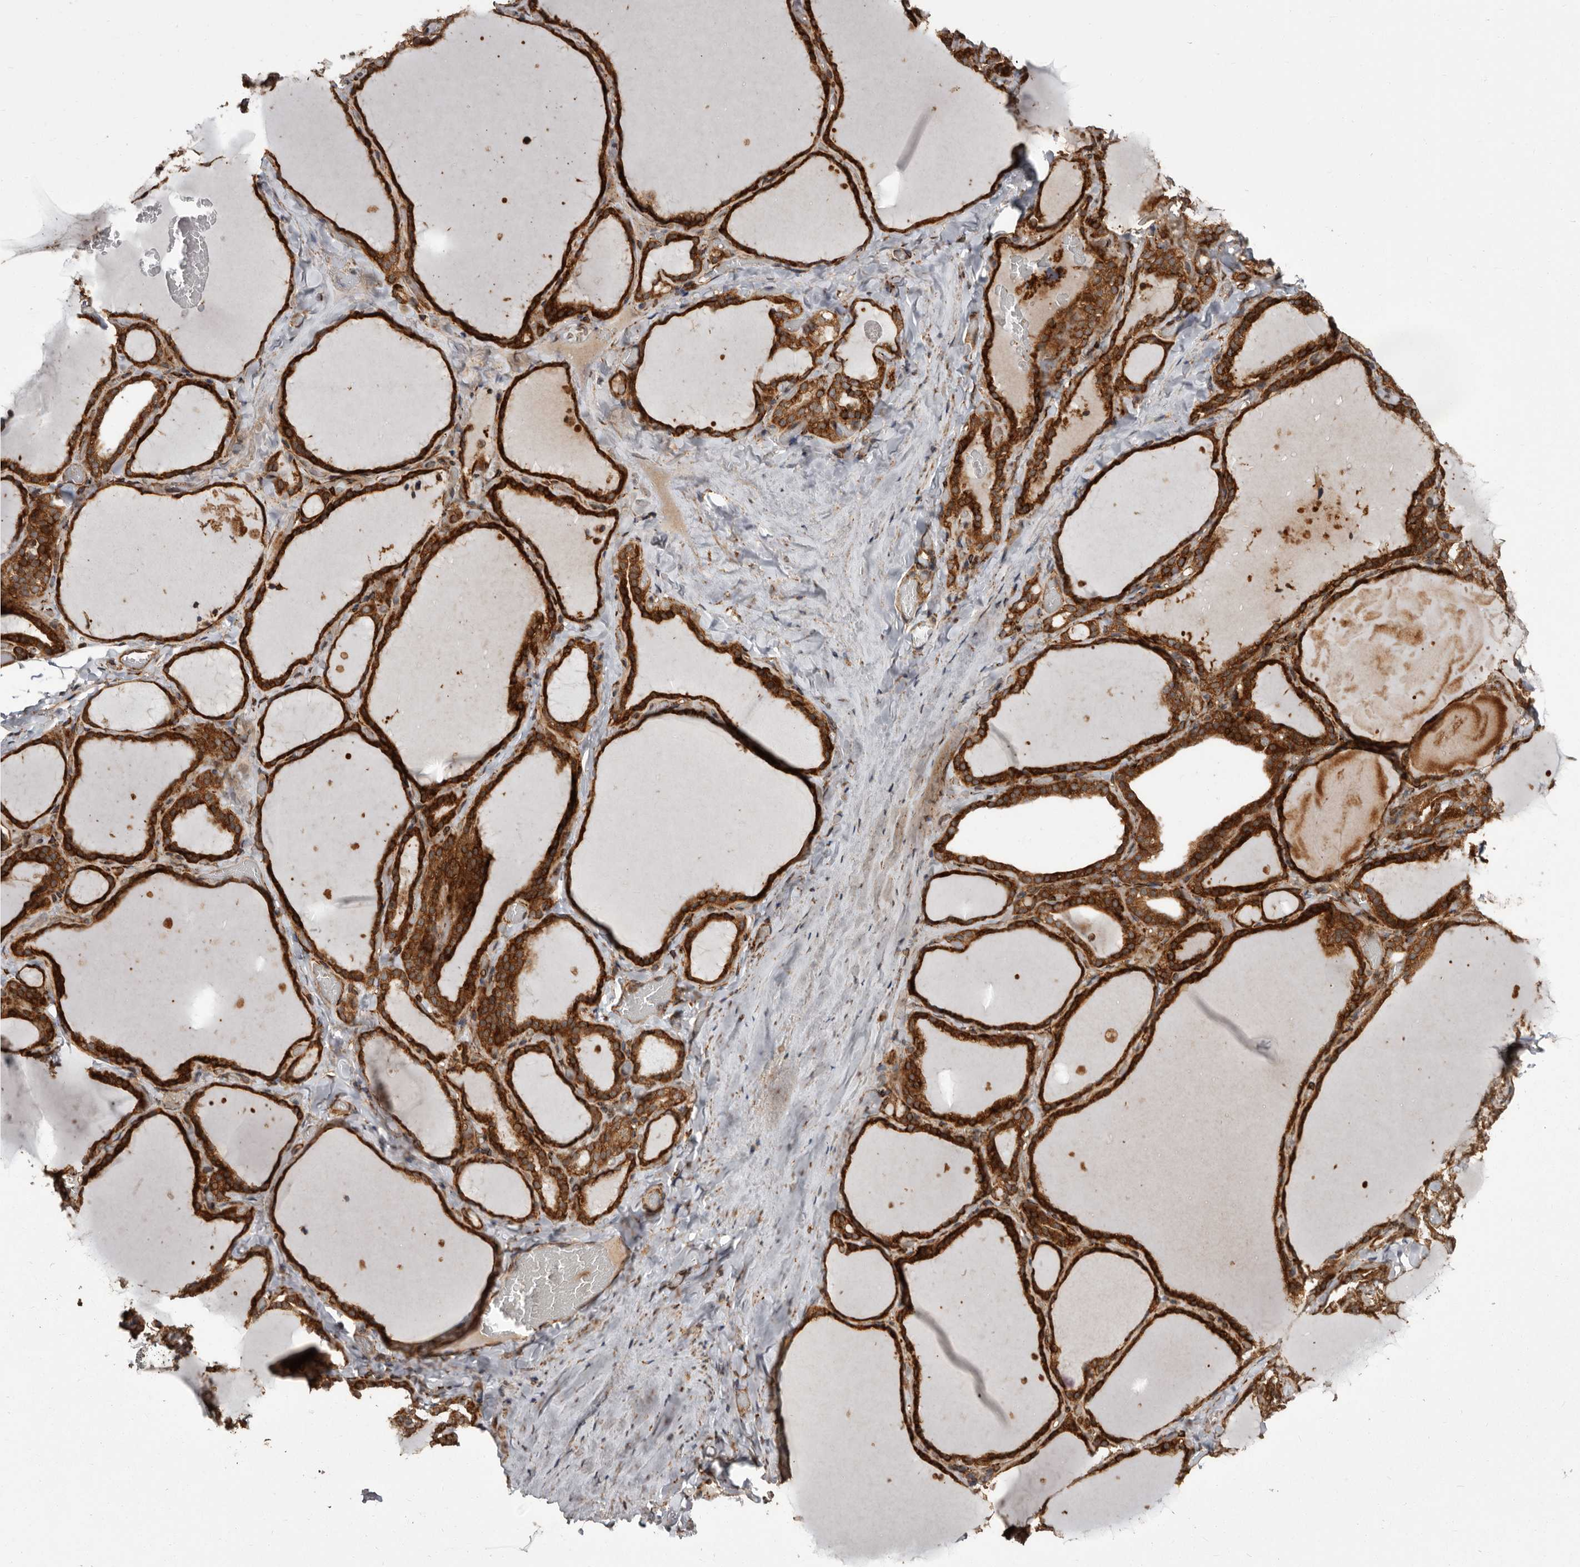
{"staining": {"intensity": "strong", "quantity": ">75%", "location": "cytoplasmic/membranous"}, "tissue": "thyroid gland", "cell_type": "Glandular cells", "image_type": "normal", "snomed": [{"axis": "morphology", "description": "Normal tissue, NOS"}, {"axis": "topography", "description": "Thyroid gland"}], "caption": "Immunohistochemical staining of unremarkable thyroid gland displays high levels of strong cytoplasmic/membranous staining in approximately >75% of glandular cells. (DAB (3,3'-diaminobenzidine) = brown stain, brightfield microscopy at high magnification).", "gene": "FLAD1", "patient": {"sex": "female", "age": 22}}